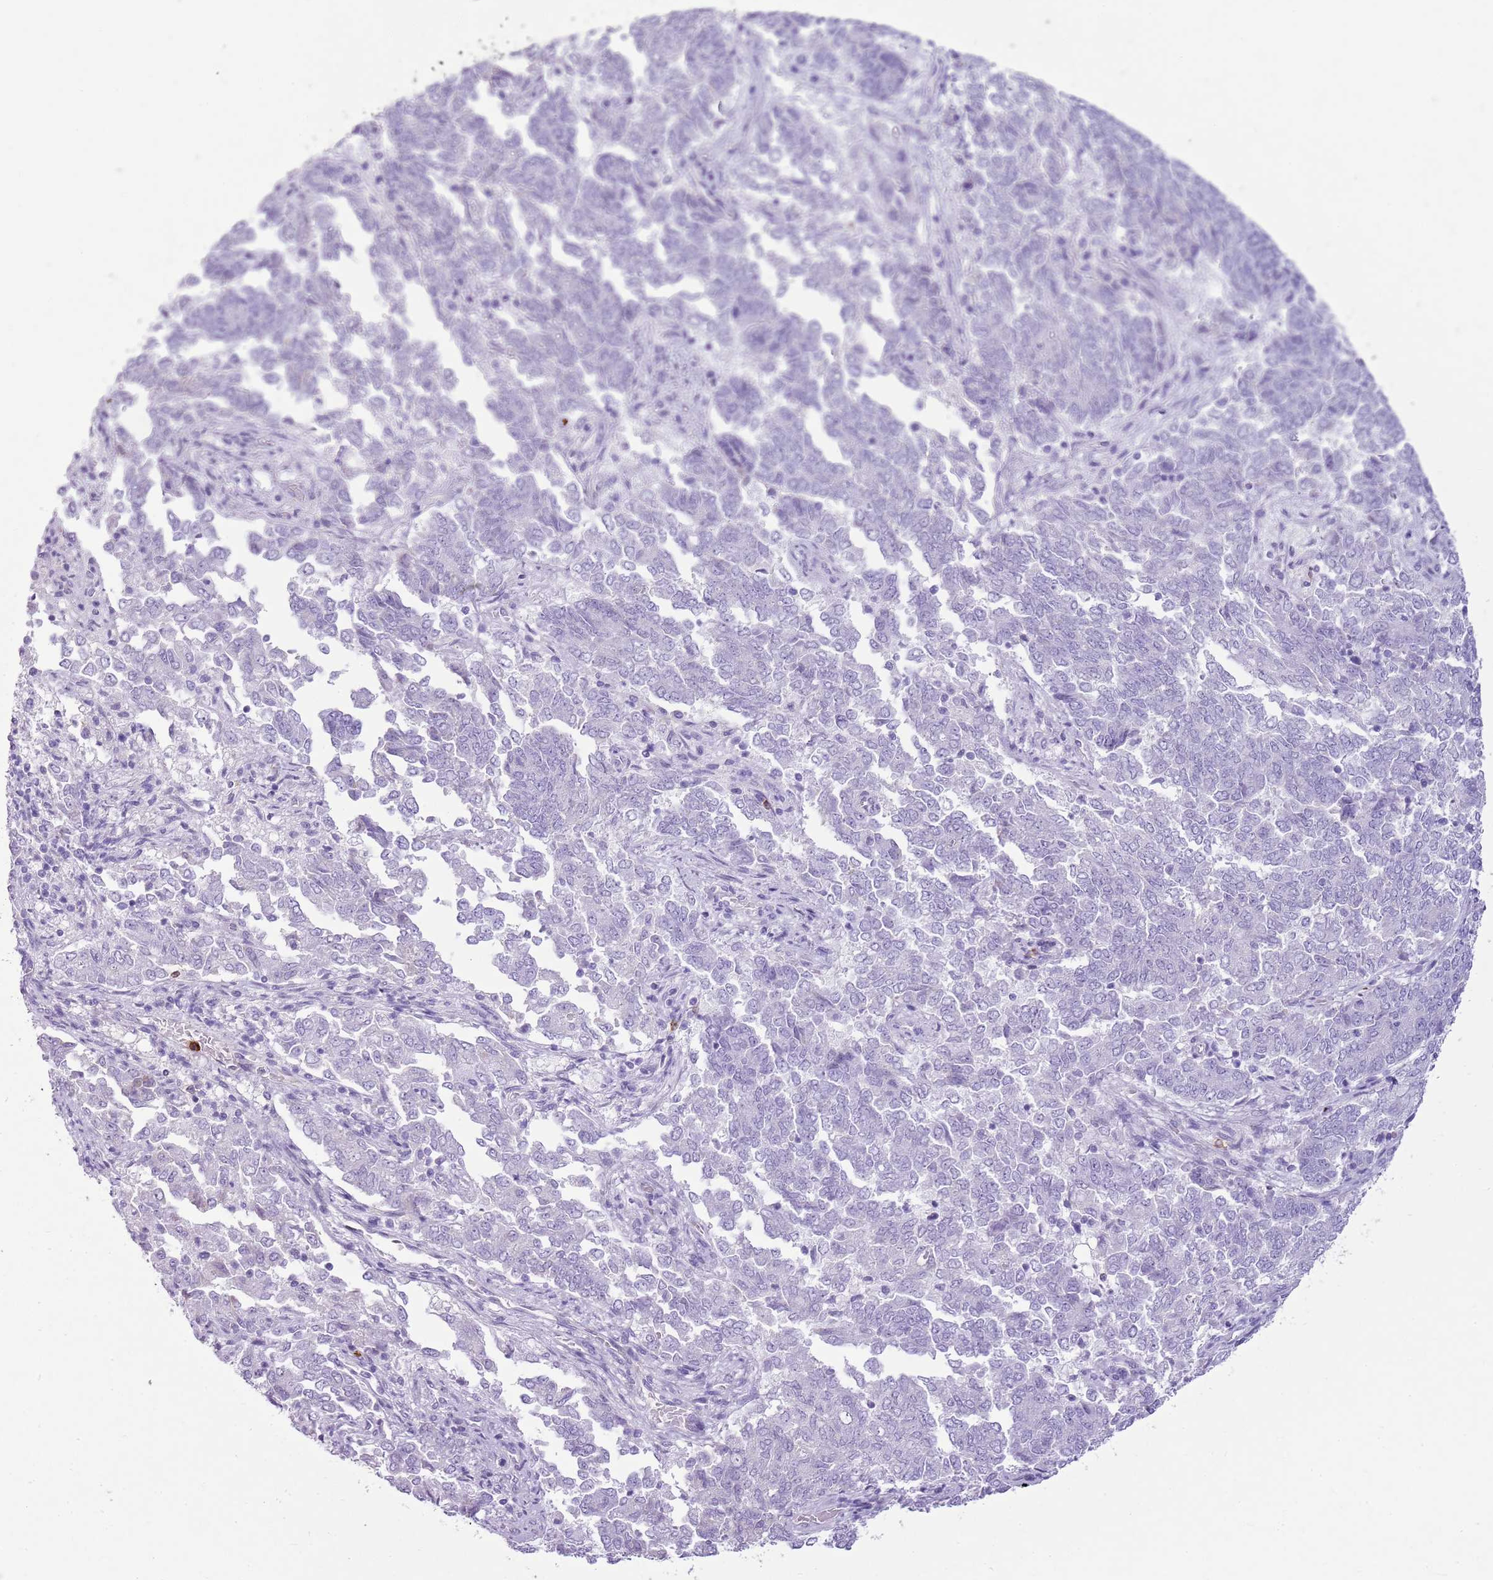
{"staining": {"intensity": "negative", "quantity": "none", "location": "none"}, "tissue": "endometrial cancer", "cell_type": "Tumor cells", "image_type": "cancer", "snomed": [{"axis": "morphology", "description": "Adenocarcinoma, NOS"}, {"axis": "topography", "description": "Endometrium"}], "caption": "This photomicrograph is of endometrial adenocarcinoma stained with immunohistochemistry (IHC) to label a protein in brown with the nuclei are counter-stained blue. There is no expression in tumor cells.", "gene": "CD177", "patient": {"sex": "female", "age": 80}}